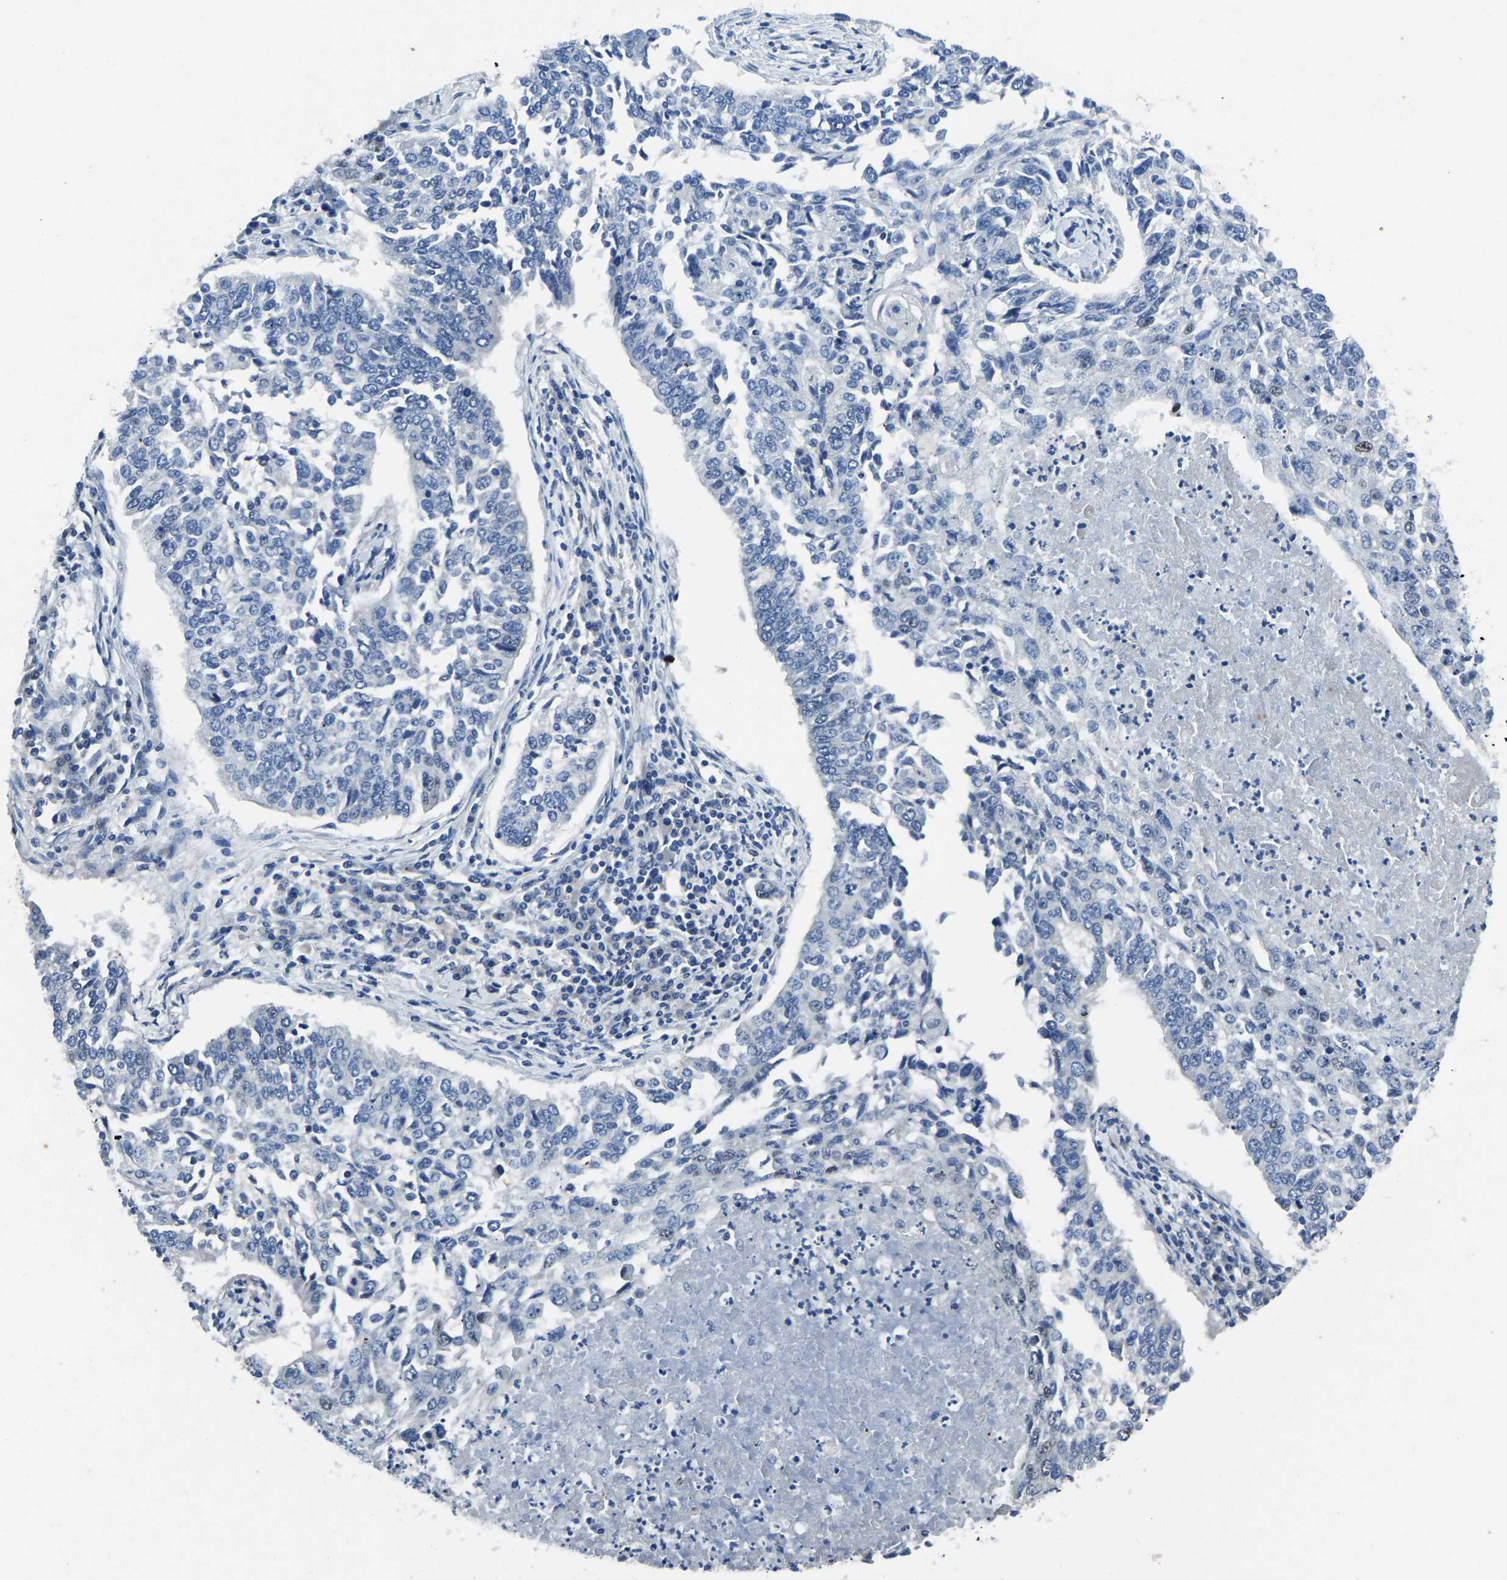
{"staining": {"intensity": "negative", "quantity": "none", "location": "none"}, "tissue": "lung cancer", "cell_type": "Tumor cells", "image_type": "cancer", "snomed": [{"axis": "morphology", "description": "Normal tissue, NOS"}, {"axis": "morphology", "description": "Squamous cell carcinoma, NOS"}, {"axis": "topography", "description": "Cartilage tissue"}, {"axis": "topography", "description": "Bronchus"}, {"axis": "topography", "description": "Lung"}], "caption": "This is an IHC micrograph of human lung cancer (squamous cell carcinoma). There is no staining in tumor cells.", "gene": "EGR1", "patient": {"sex": "female", "age": 49}}